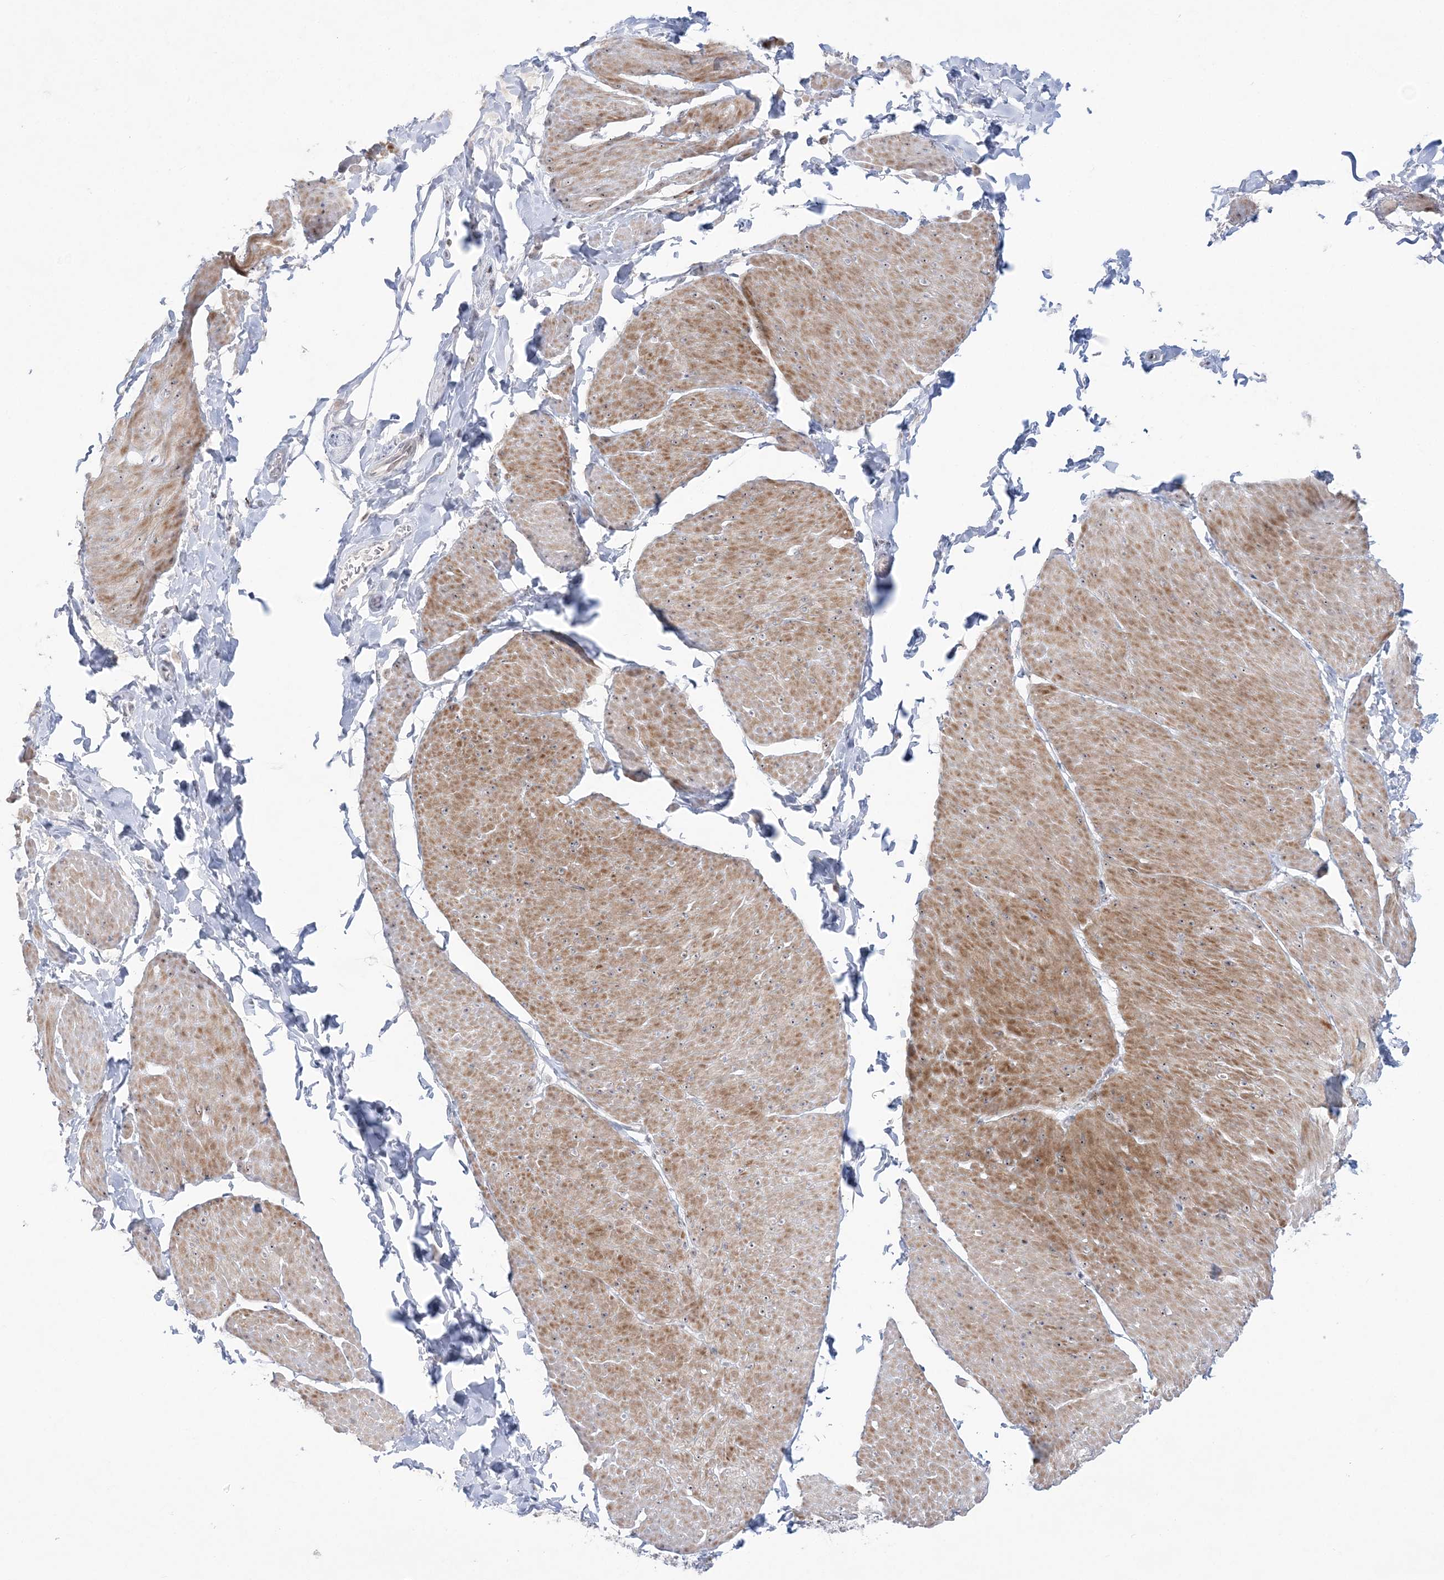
{"staining": {"intensity": "moderate", "quantity": ">75%", "location": "cytoplasmic/membranous,nuclear"}, "tissue": "smooth muscle", "cell_type": "Smooth muscle cells", "image_type": "normal", "snomed": [{"axis": "morphology", "description": "Urothelial carcinoma, High grade"}, {"axis": "topography", "description": "Urinary bladder"}], "caption": "A high-resolution photomicrograph shows immunohistochemistry (IHC) staining of unremarkable smooth muscle, which shows moderate cytoplasmic/membranous,nuclear staining in about >75% of smooth muscle cells.", "gene": "SH3BP4", "patient": {"sex": "male", "age": 46}}